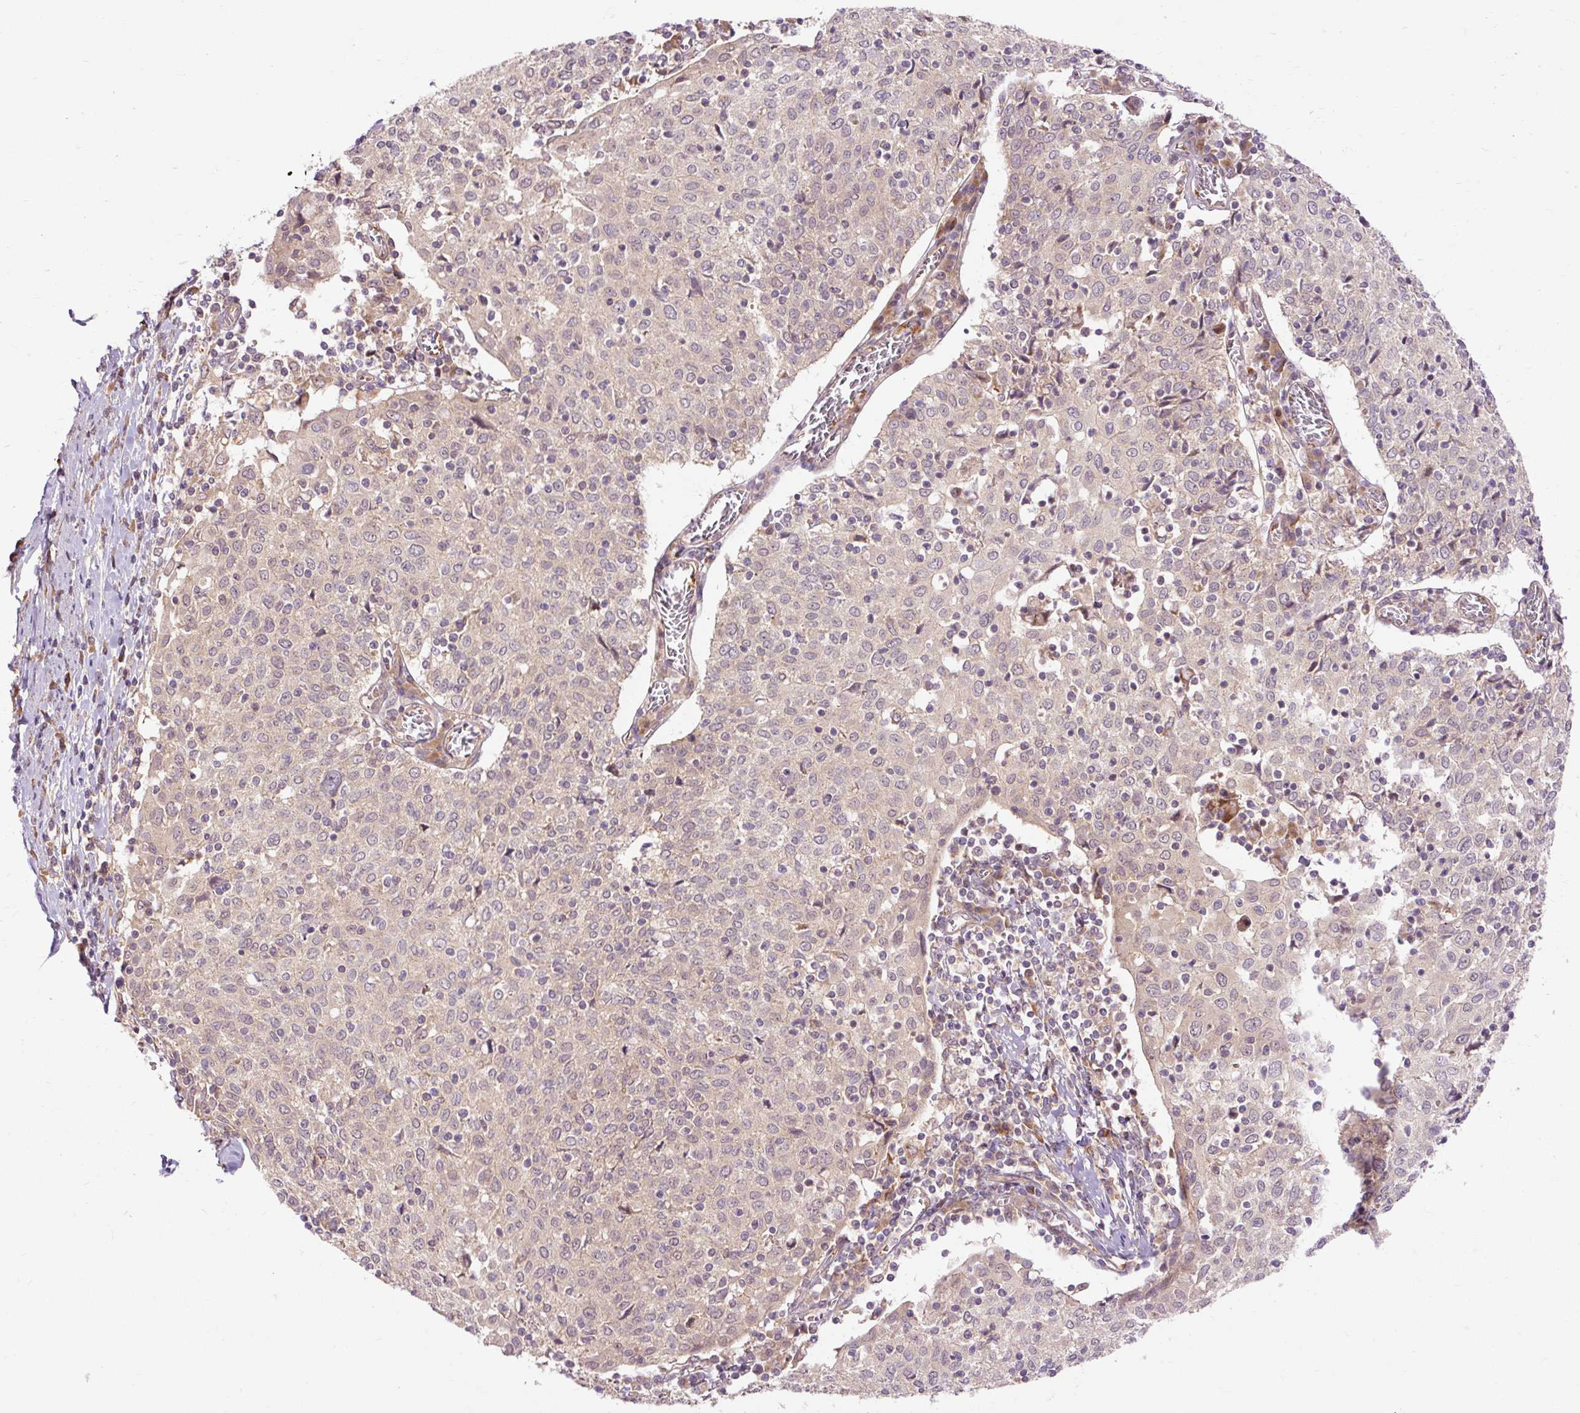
{"staining": {"intensity": "negative", "quantity": "none", "location": "none"}, "tissue": "cervical cancer", "cell_type": "Tumor cells", "image_type": "cancer", "snomed": [{"axis": "morphology", "description": "Squamous cell carcinoma, NOS"}, {"axis": "topography", "description": "Cervix"}], "caption": "Immunohistochemistry of human cervical cancer (squamous cell carcinoma) shows no expression in tumor cells.", "gene": "RIPOR3", "patient": {"sex": "female", "age": 52}}